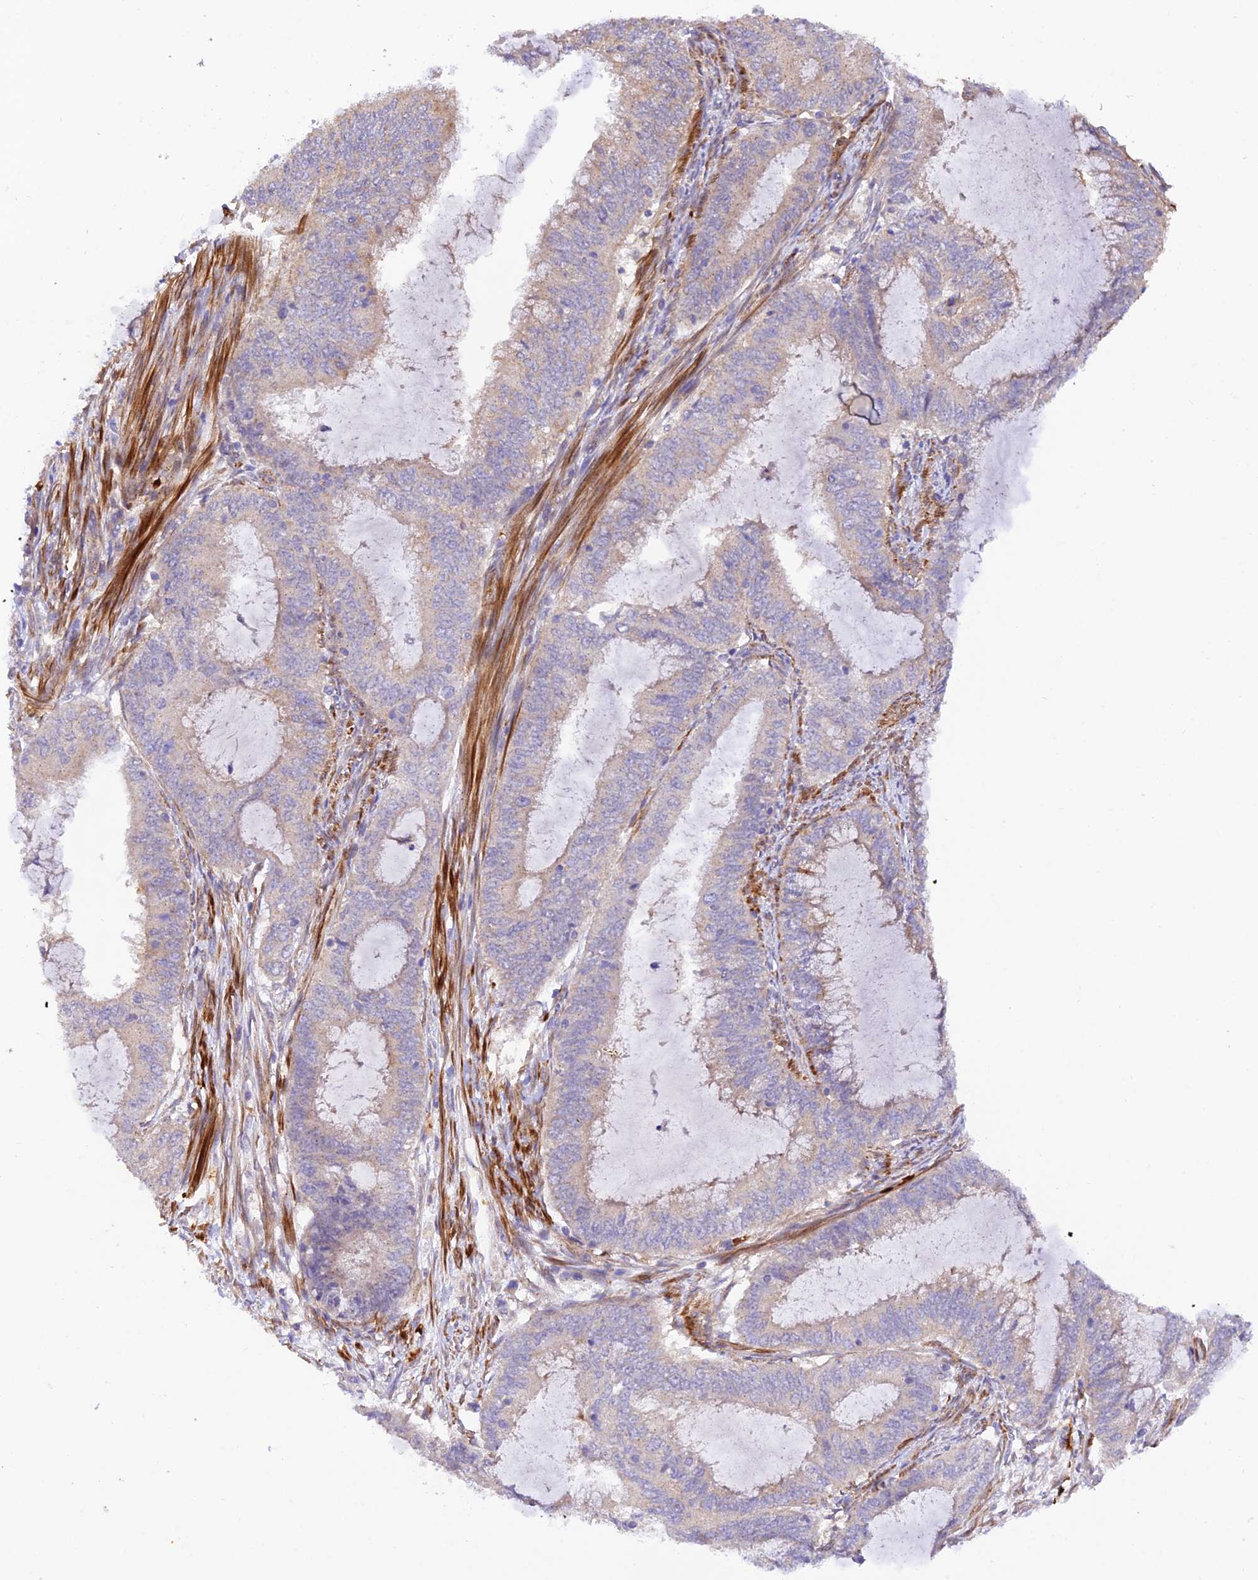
{"staining": {"intensity": "negative", "quantity": "none", "location": "none"}, "tissue": "endometrial cancer", "cell_type": "Tumor cells", "image_type": "cancer", "snomed": [{"axis": "morphology", "description": "Adenocarcinoma, NOS"}, {"axis": "topography", "description": "Endometrium"}], "caption": "Tumor cells are negative for protein expression in human endometrial cancer (adenocarcinoma).", "gene": "WDFY4", "patient": {"sex": "female", "age": 51}}